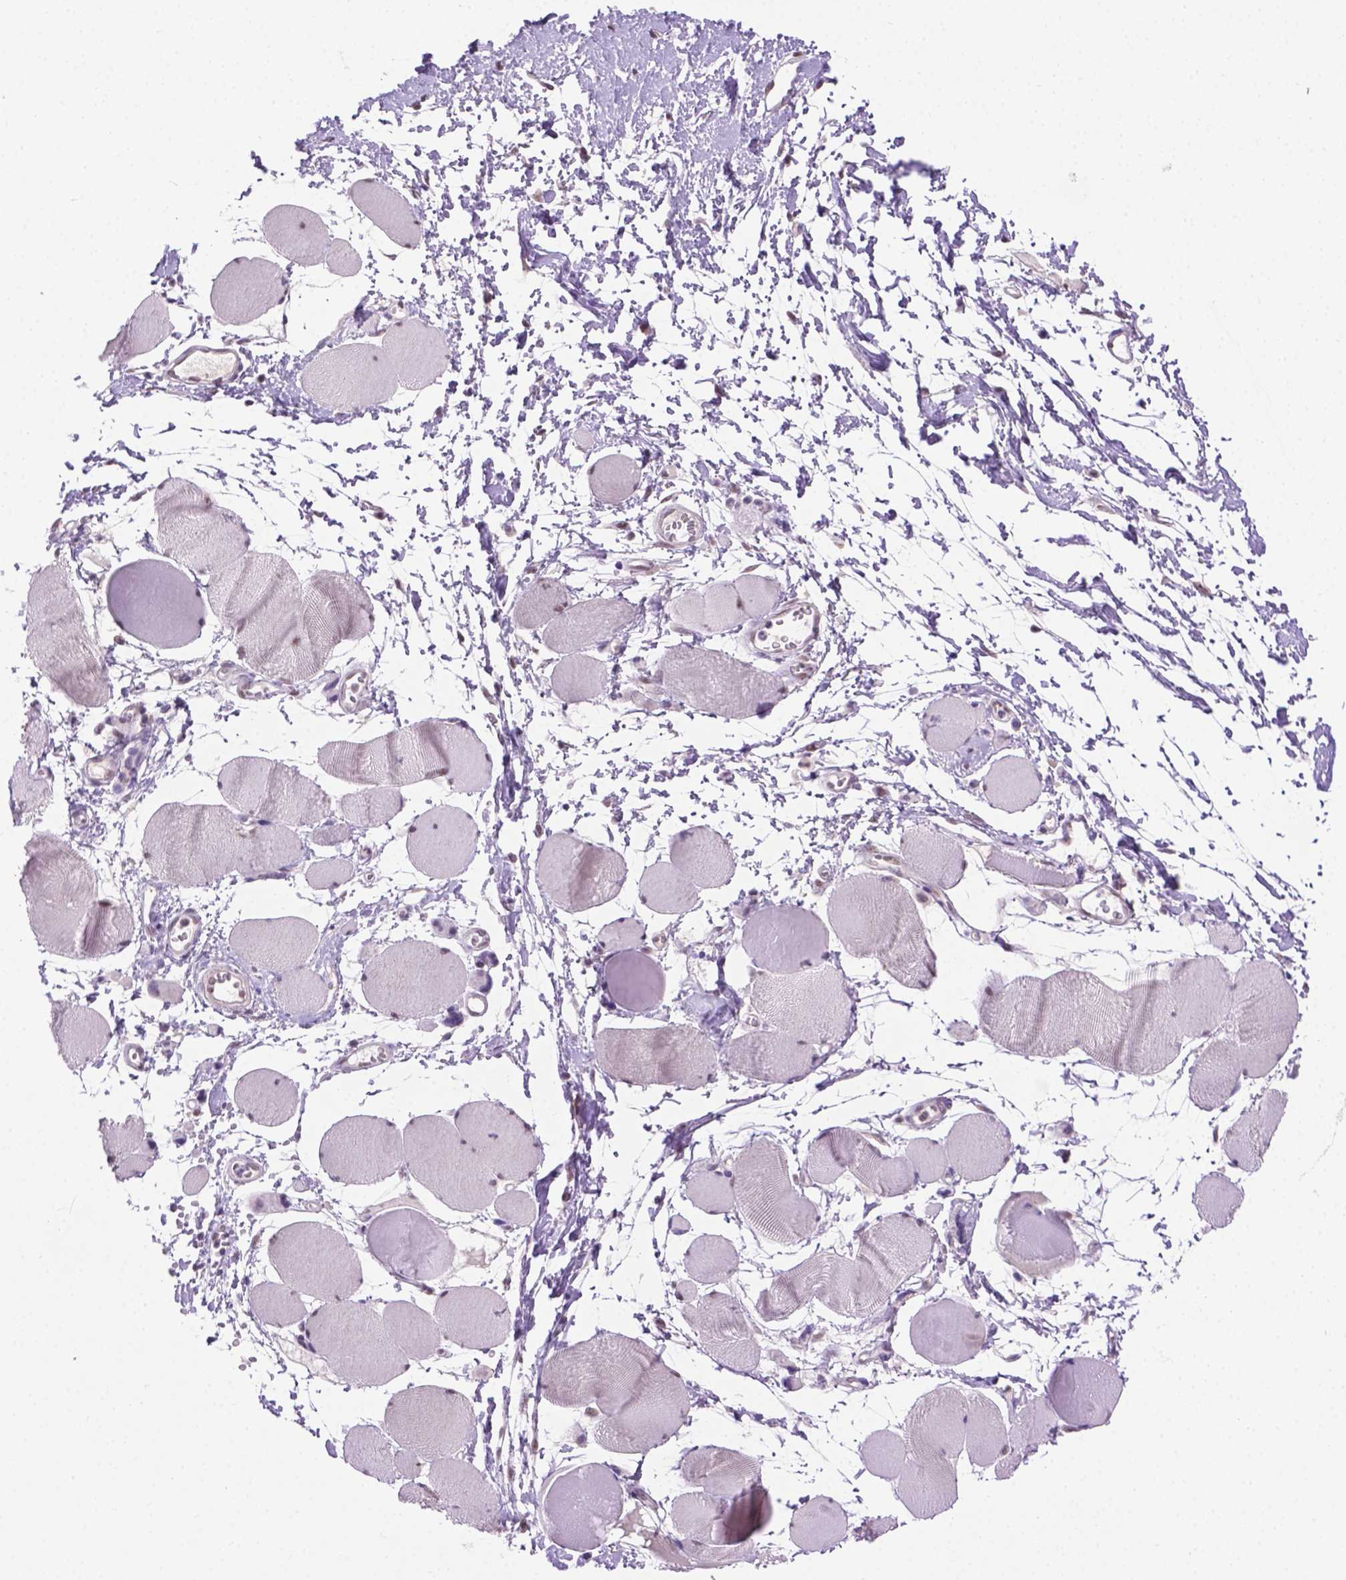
{"staining": {"intensity": "weak", "quantity": "<25%", "location": "nuclear"}, "tissue": "skeletal muscle", "cell_type": "Myocytes", "image_type": "normal", "snomed": [{"axis": "morphology", "description": "Normal tissue, NOS"}, {"axis": "topography", "description": "Skeletal muscle"}], "caption": "Immunohistochemical staining of benign human skeletal muscle displays no significant positivity in myocytes. The staining was performed using DAB (3,3'-diaminobenzidine) to visualize the protein expression in brown, while the nuclei were stained in blue with hematoxylin (Magnification: 20x).", "gene": "ABI2", "patient": {"sex": "female", "age": 75}}